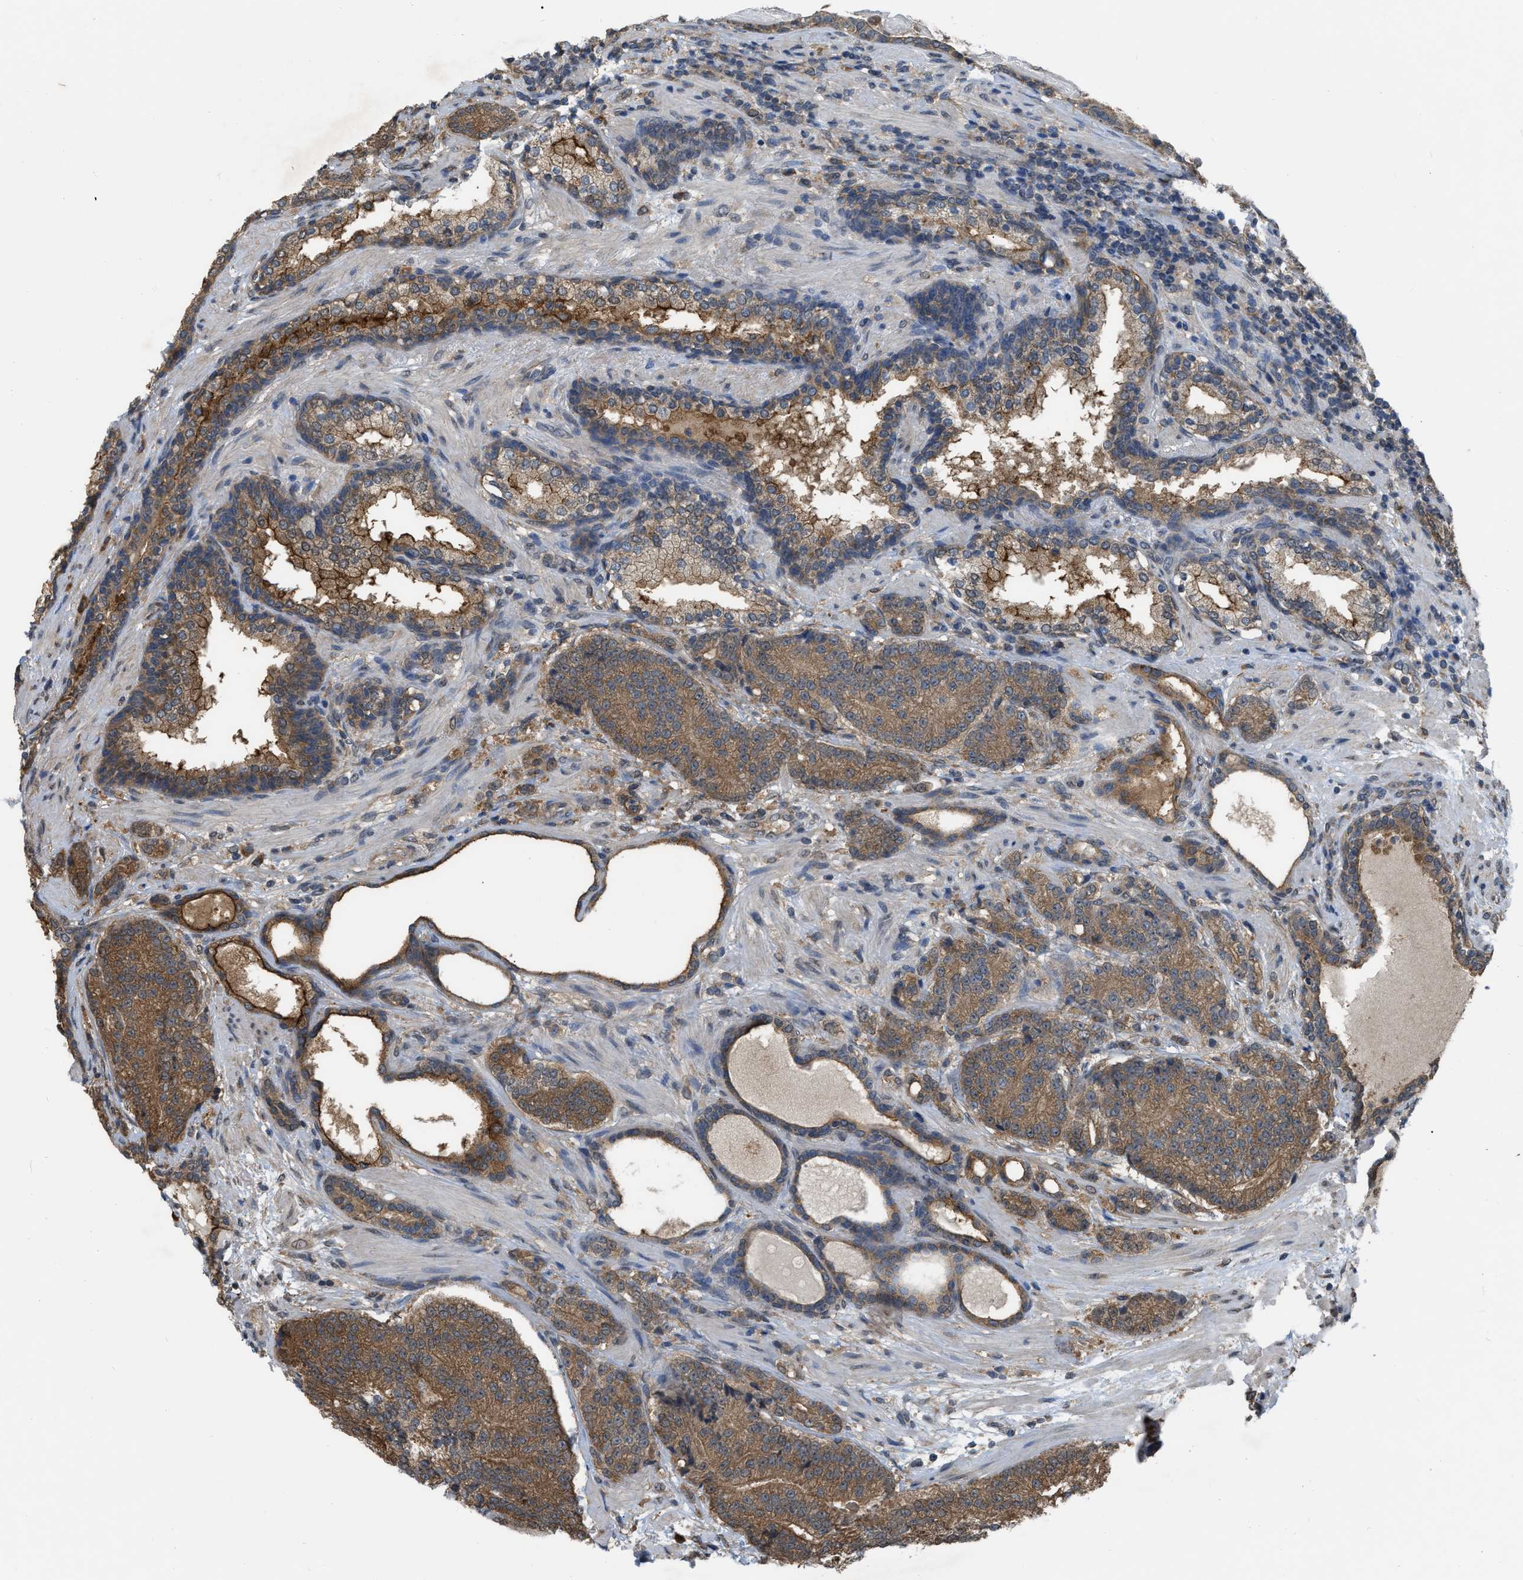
{"staining": {"intensity": "moderate", "quantity": ">75%", "location": "cytoplasmic/membranous"}, "tissue": "prostate cancer", "cell_type": "Tumor cells", "image_type": "cancer", "snomed": [{"axis": "morphology", "description": "Adenocarcinoma, High grade"}, {"axis": "topography", "description": "Prostate"}], "caption": "Approximately >75% of tumor cells in prostate cancer show moderate cytoplasmic/membranous protein expression as visualized by brown immunohistochemical staining.", "gene": "BCL7C", "patient": {"sex": "male", "age": 61}}